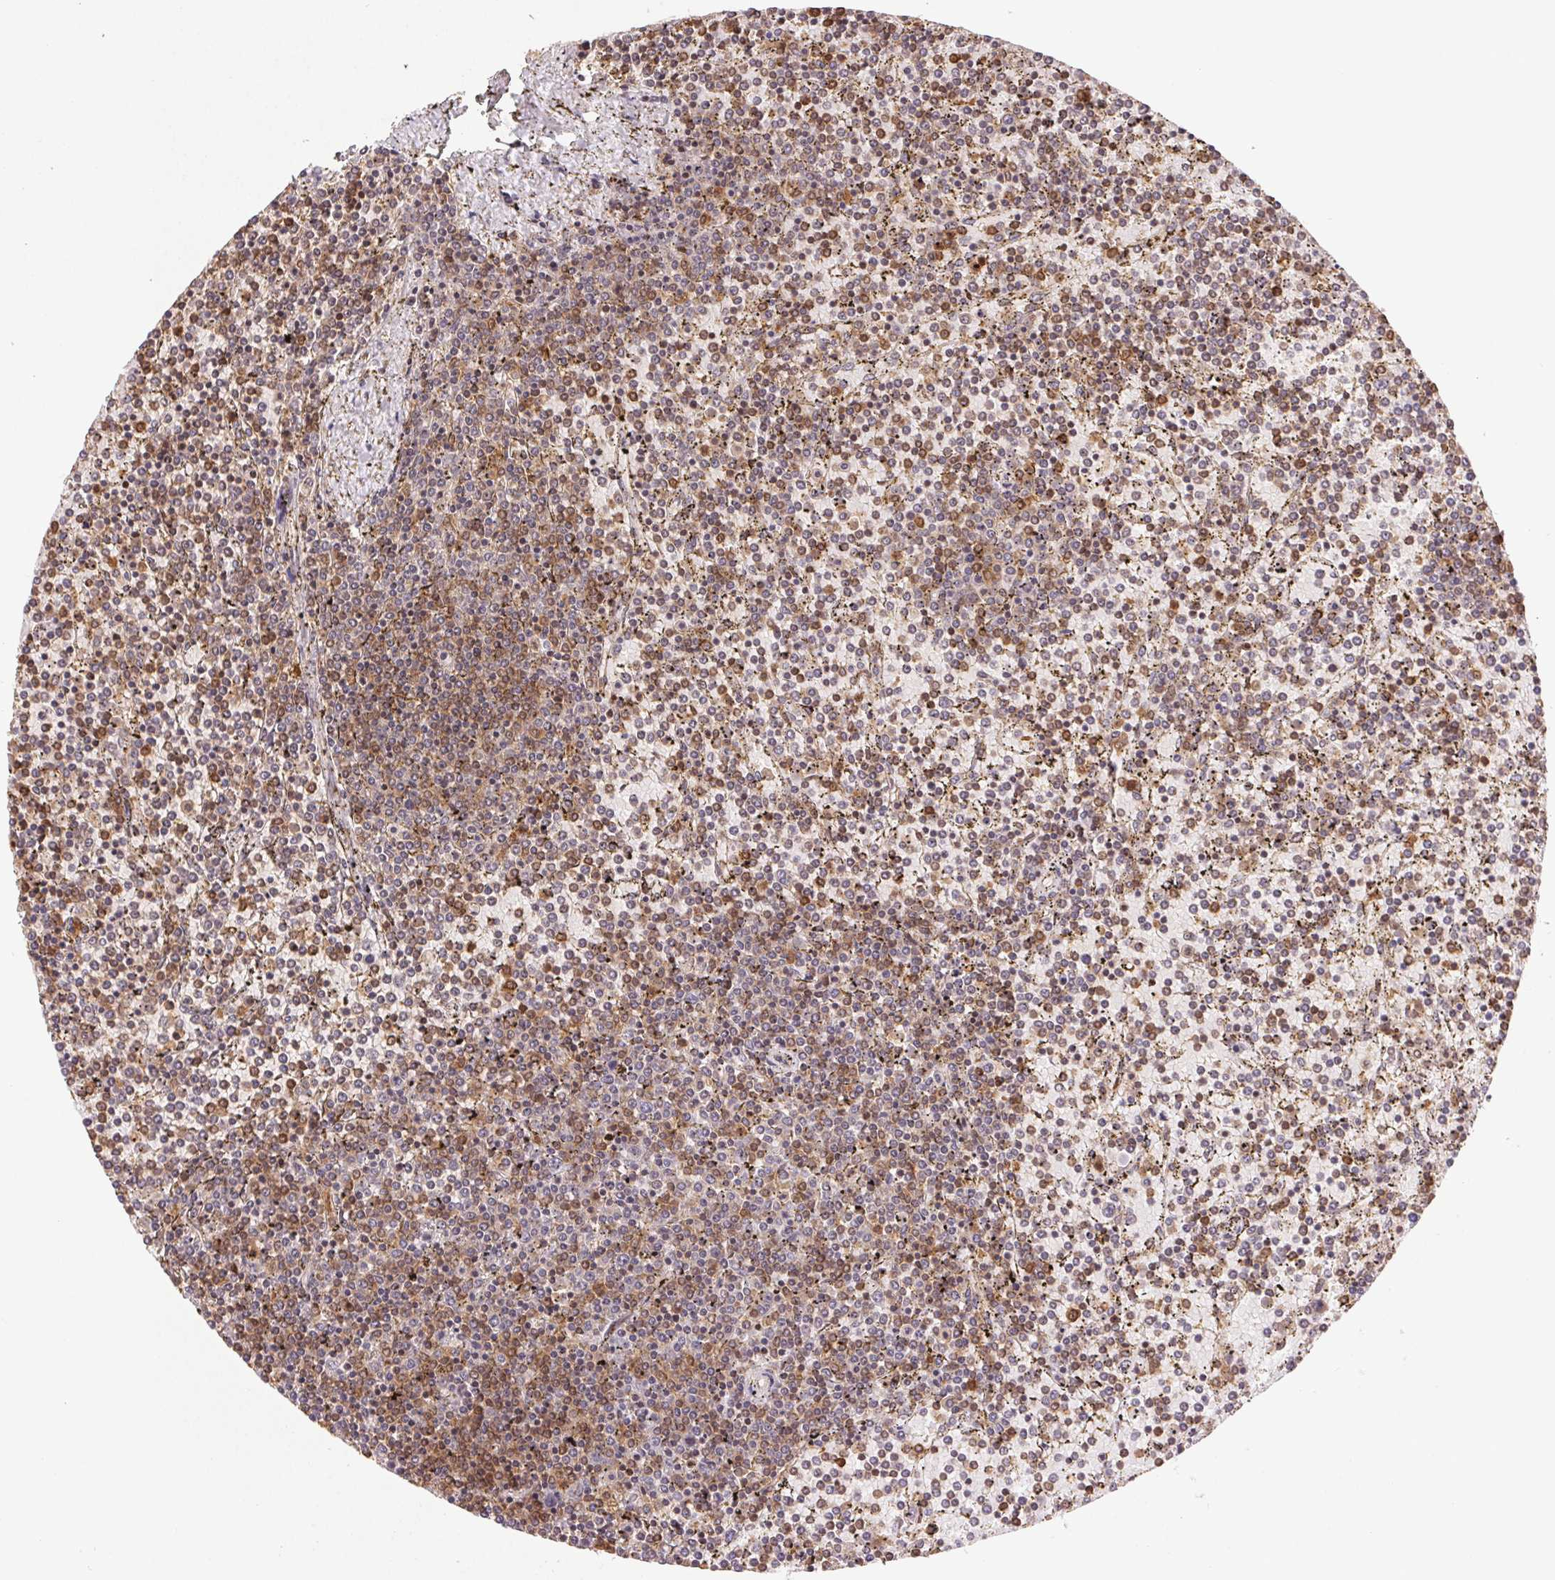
{"staining": {"intensity": "moderate", "quantity": "<25%", "location": "cytoplasmic/membranous"}, "tissue": "lymphoma", "cell_type": "Tumor cells", "image_type": "cancer", "snomed": [{"axis": "morphology", "description": "Malignant lymphoma, non-Hodgkin's type, Low grade"}, {"axis": "topography", "description": "Spleen"}], "caption": "Protein analysis of malignant lymphoma, non-Hodgkin's type (low-grade) tissue reveals moderate cytoplasmic/membranous positivity in approximately <25% of tumor cells.", "gene": "GDI2", "patient": {"sex": "female", "age": 77}}